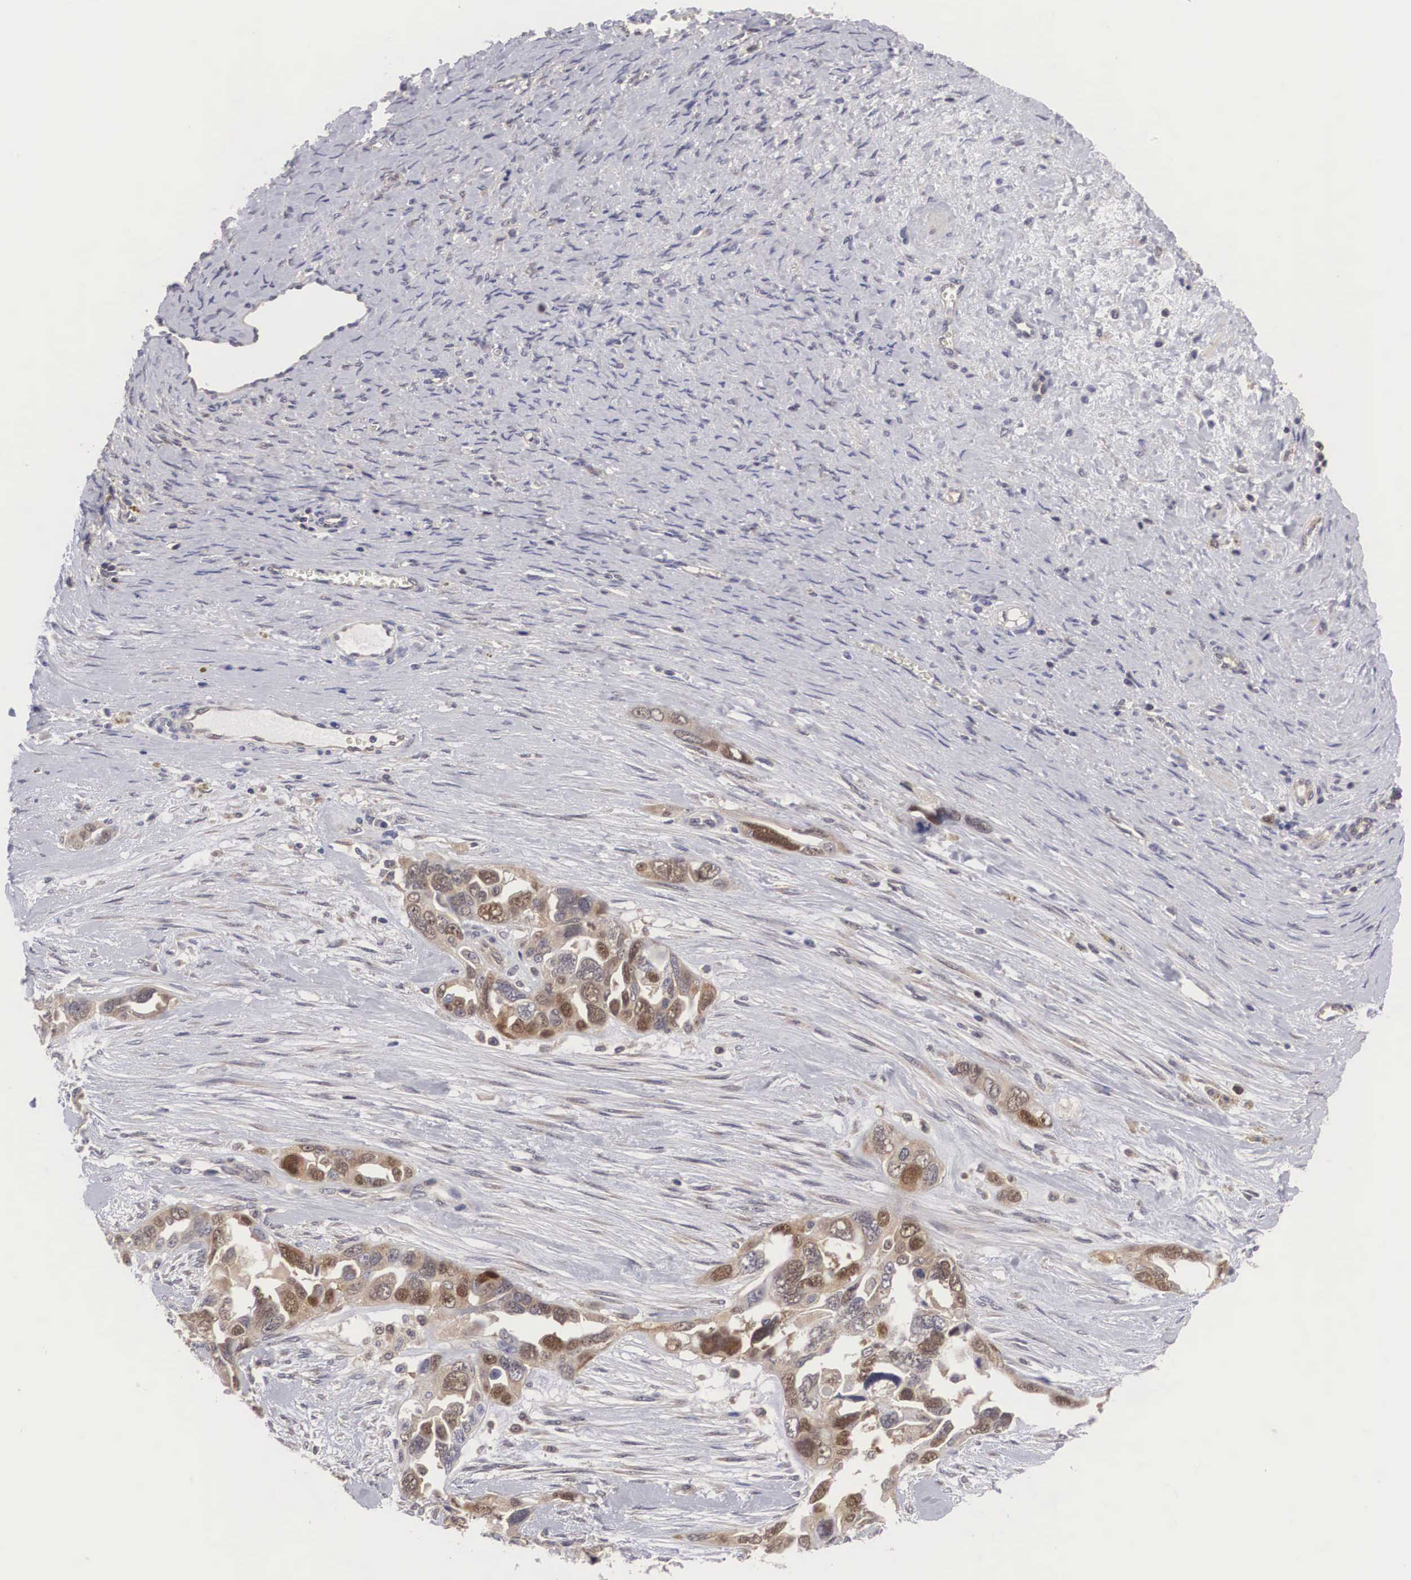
{"staining": {"intensity": "moderate", "quantity": ">75%", "location": "cytoplasmic/membranous,nuclear"}, "tissue": "ovarian cancer", "cell_type": "Tumor cells", "image_type": "cancer", "snomed": [{"axis": "morphology", "description": "Cystadenocarcinoma, serous, NOS"}, {"axis": "topography", "description": "Ovary"}], "caption": "Immunohistochemistry (DAB) staining of human ovarian cancer exhibits moderate cytoplasmic/membranous and nuclear protein expression in approximately >75% of tumor cells.", "gene": "ADSL", "patient": {"sex": "female", "age": 63}}